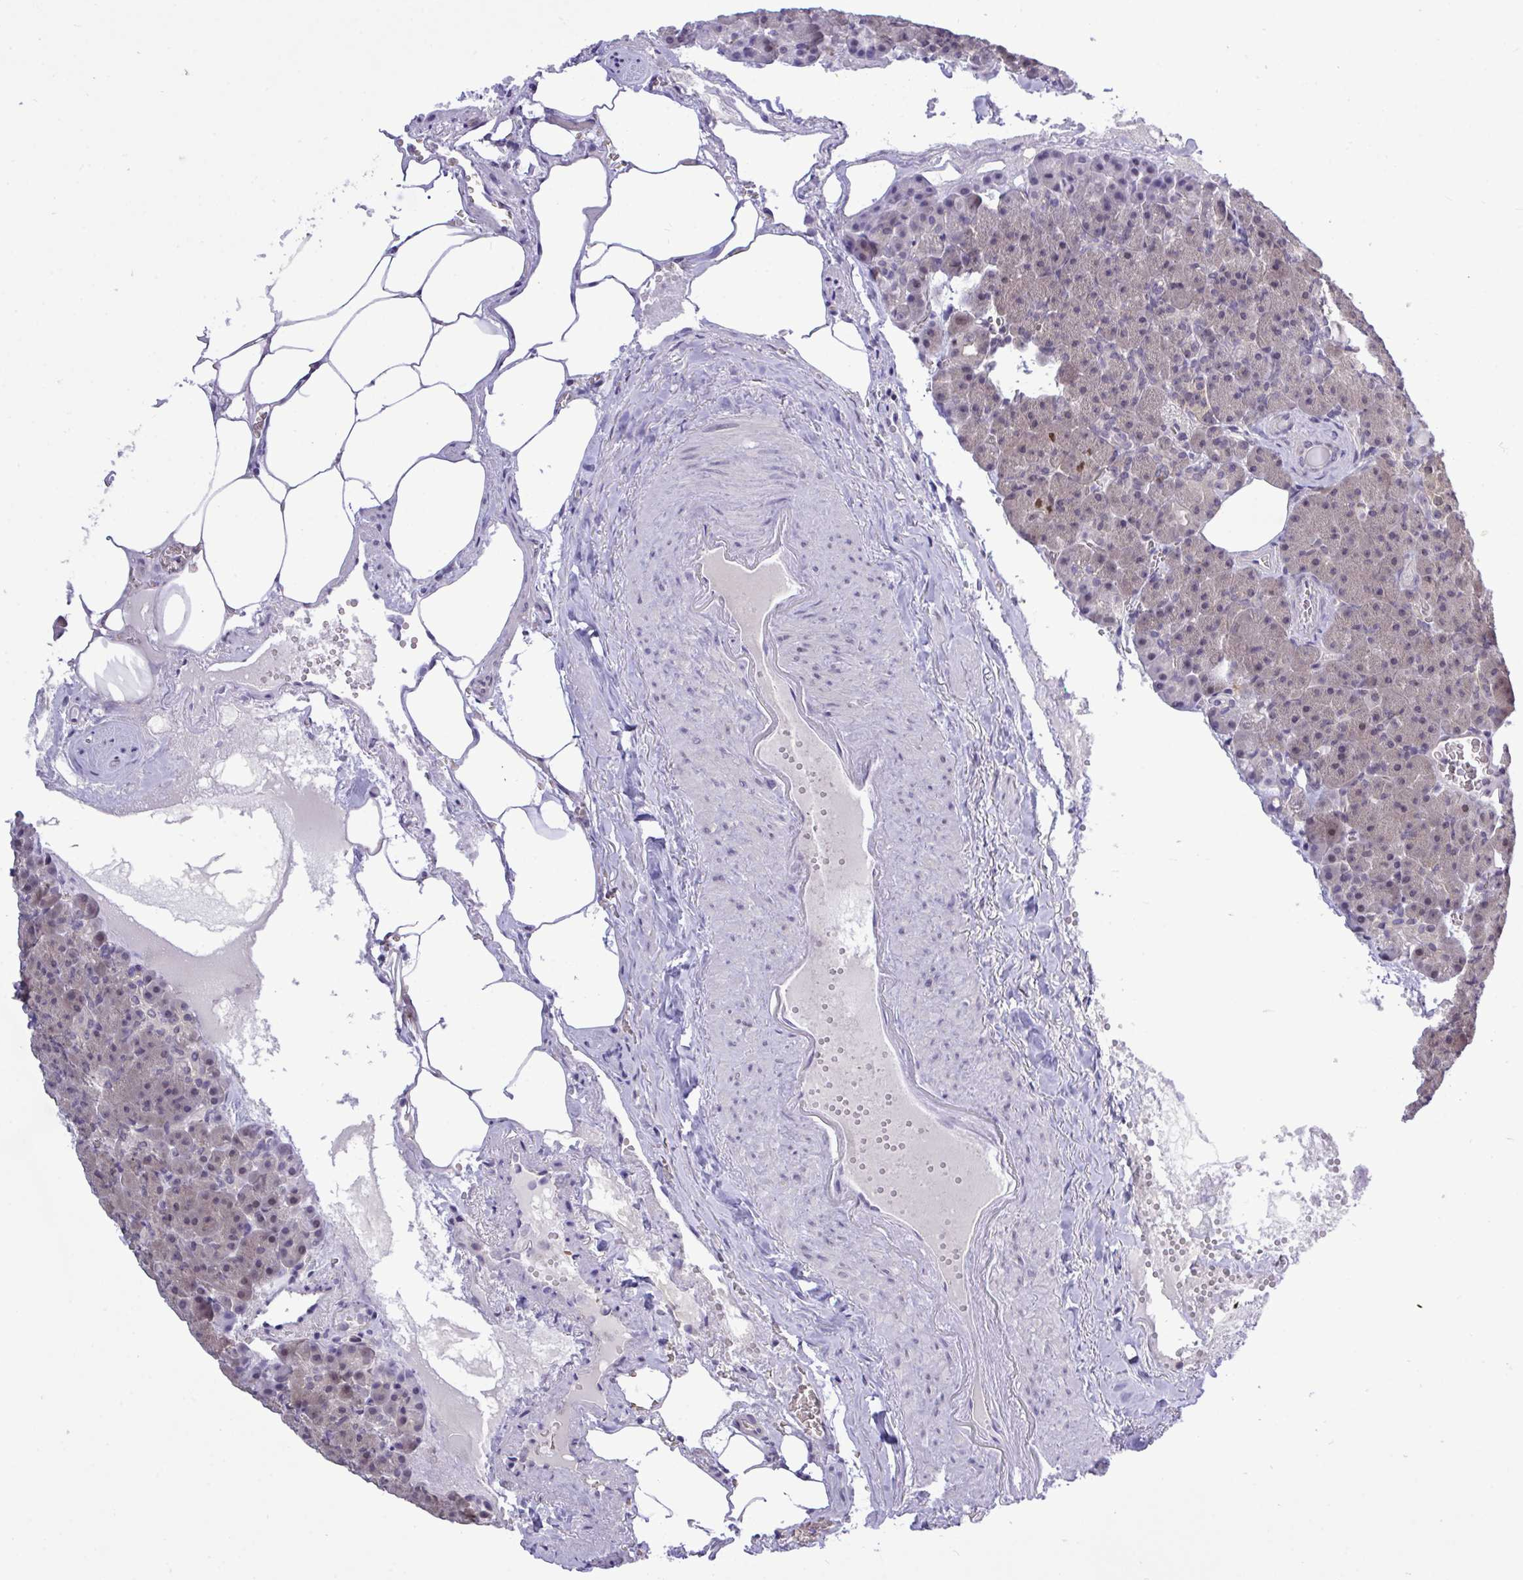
{"staining": {"intensity": "weak", "quantity": "<25%", "location": "nuclear"}, "tissue": "pancreas", "cell_type": "Exocrine glandular cells", "image_type": "normal", "snomed": [{"axis": "morphology", "description": "Normal tissue, NOS"}, {"axis": "topography", "description": "Pancreas"}], "caption": "This is an immunohistochemistry micrograph of benign pancreas. There is no staining in exocrine glandular cells.", "gene": "ZNF444", "patient": {"sex": "female", "age": 74}}